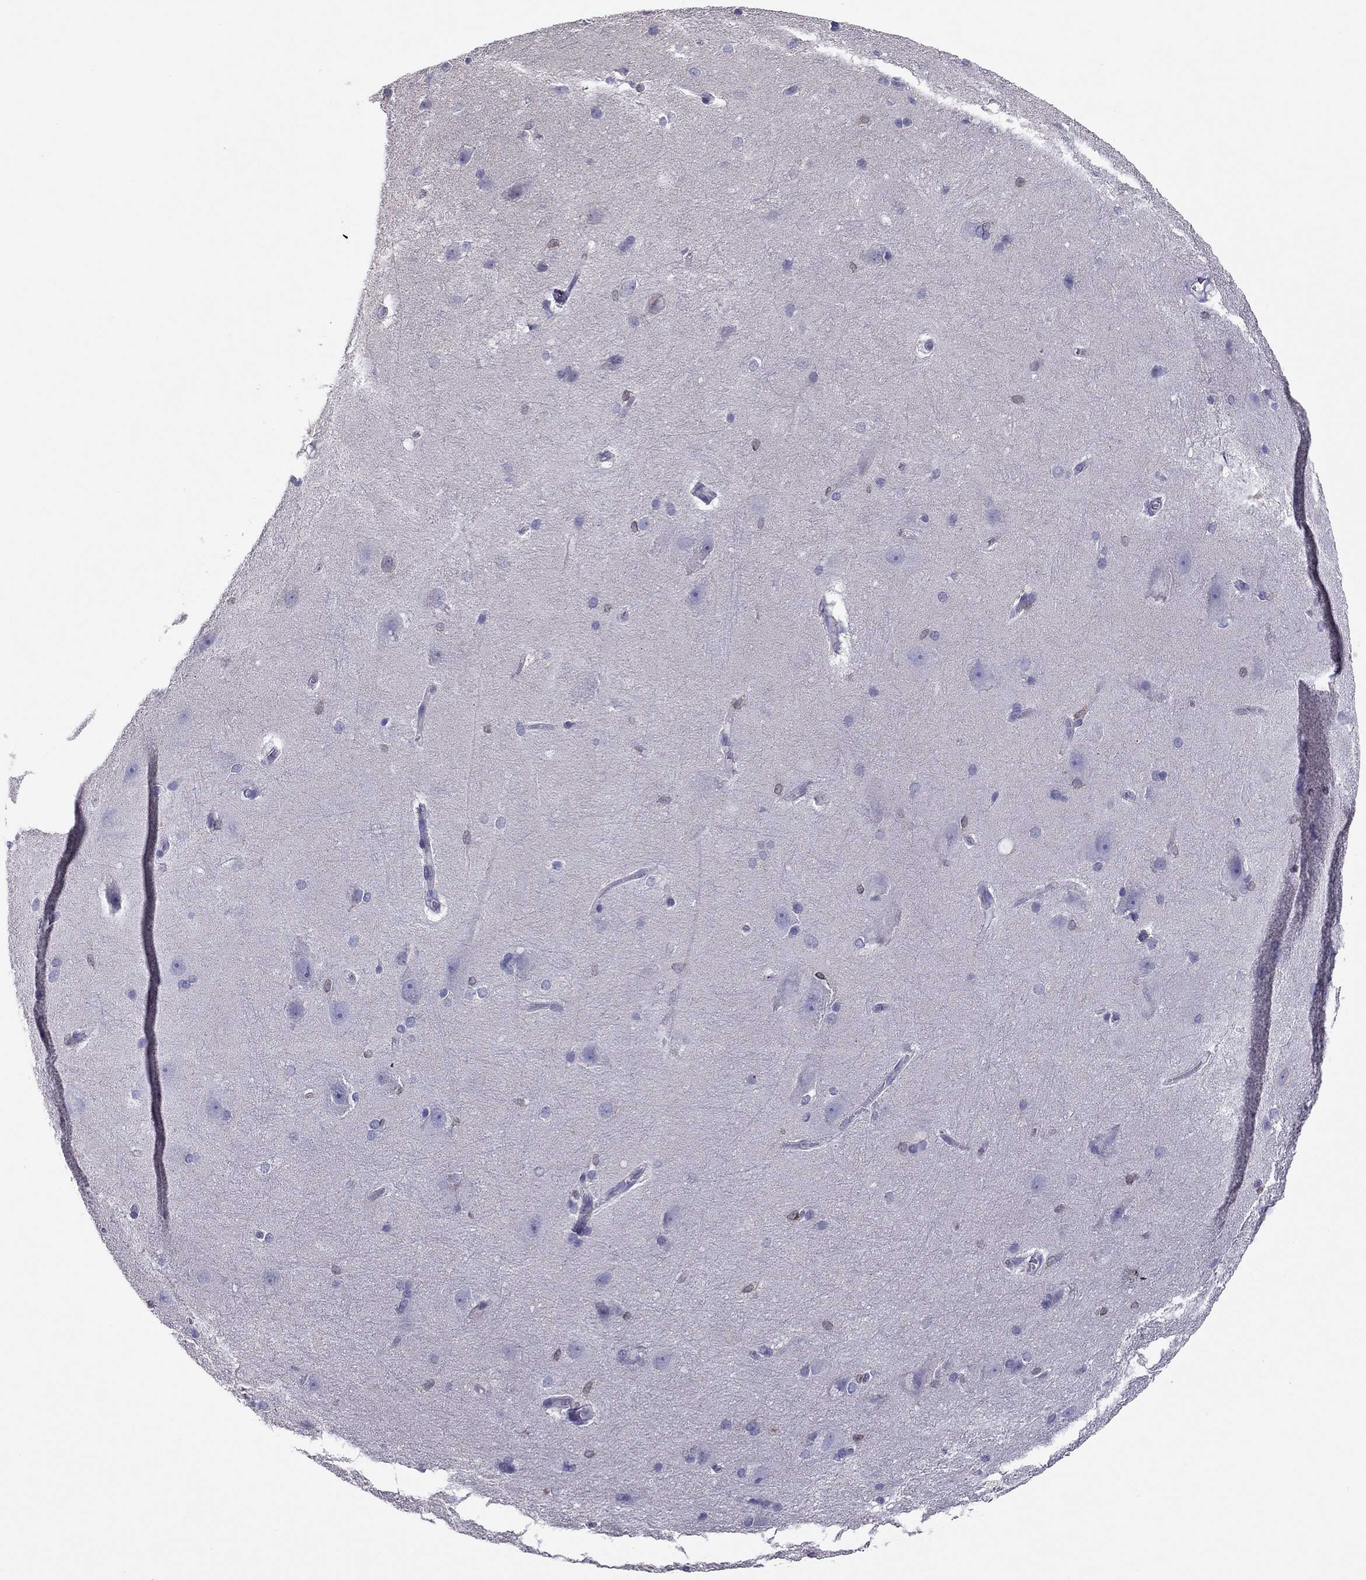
{"staining": {"intensity": "negative", "quantity": "none", "location": "none"}, "tissue": "hippocampus", "cell_type": "Glial cells", "image_type": "normal", "snomed": [{"axis": "morphology", "description": "Normal tissue, NOS"}, {"axis": "topography", "description": "Cerebral cortex"}, {"axis": "topography", "description": "Hippocampus"}], "caption": "Immunohistochemistry of normal human hippocampus demonstrates no staining in glial cells.", "gene": "ADORA2A", "patient": {"sex": "female", "age": 19}}